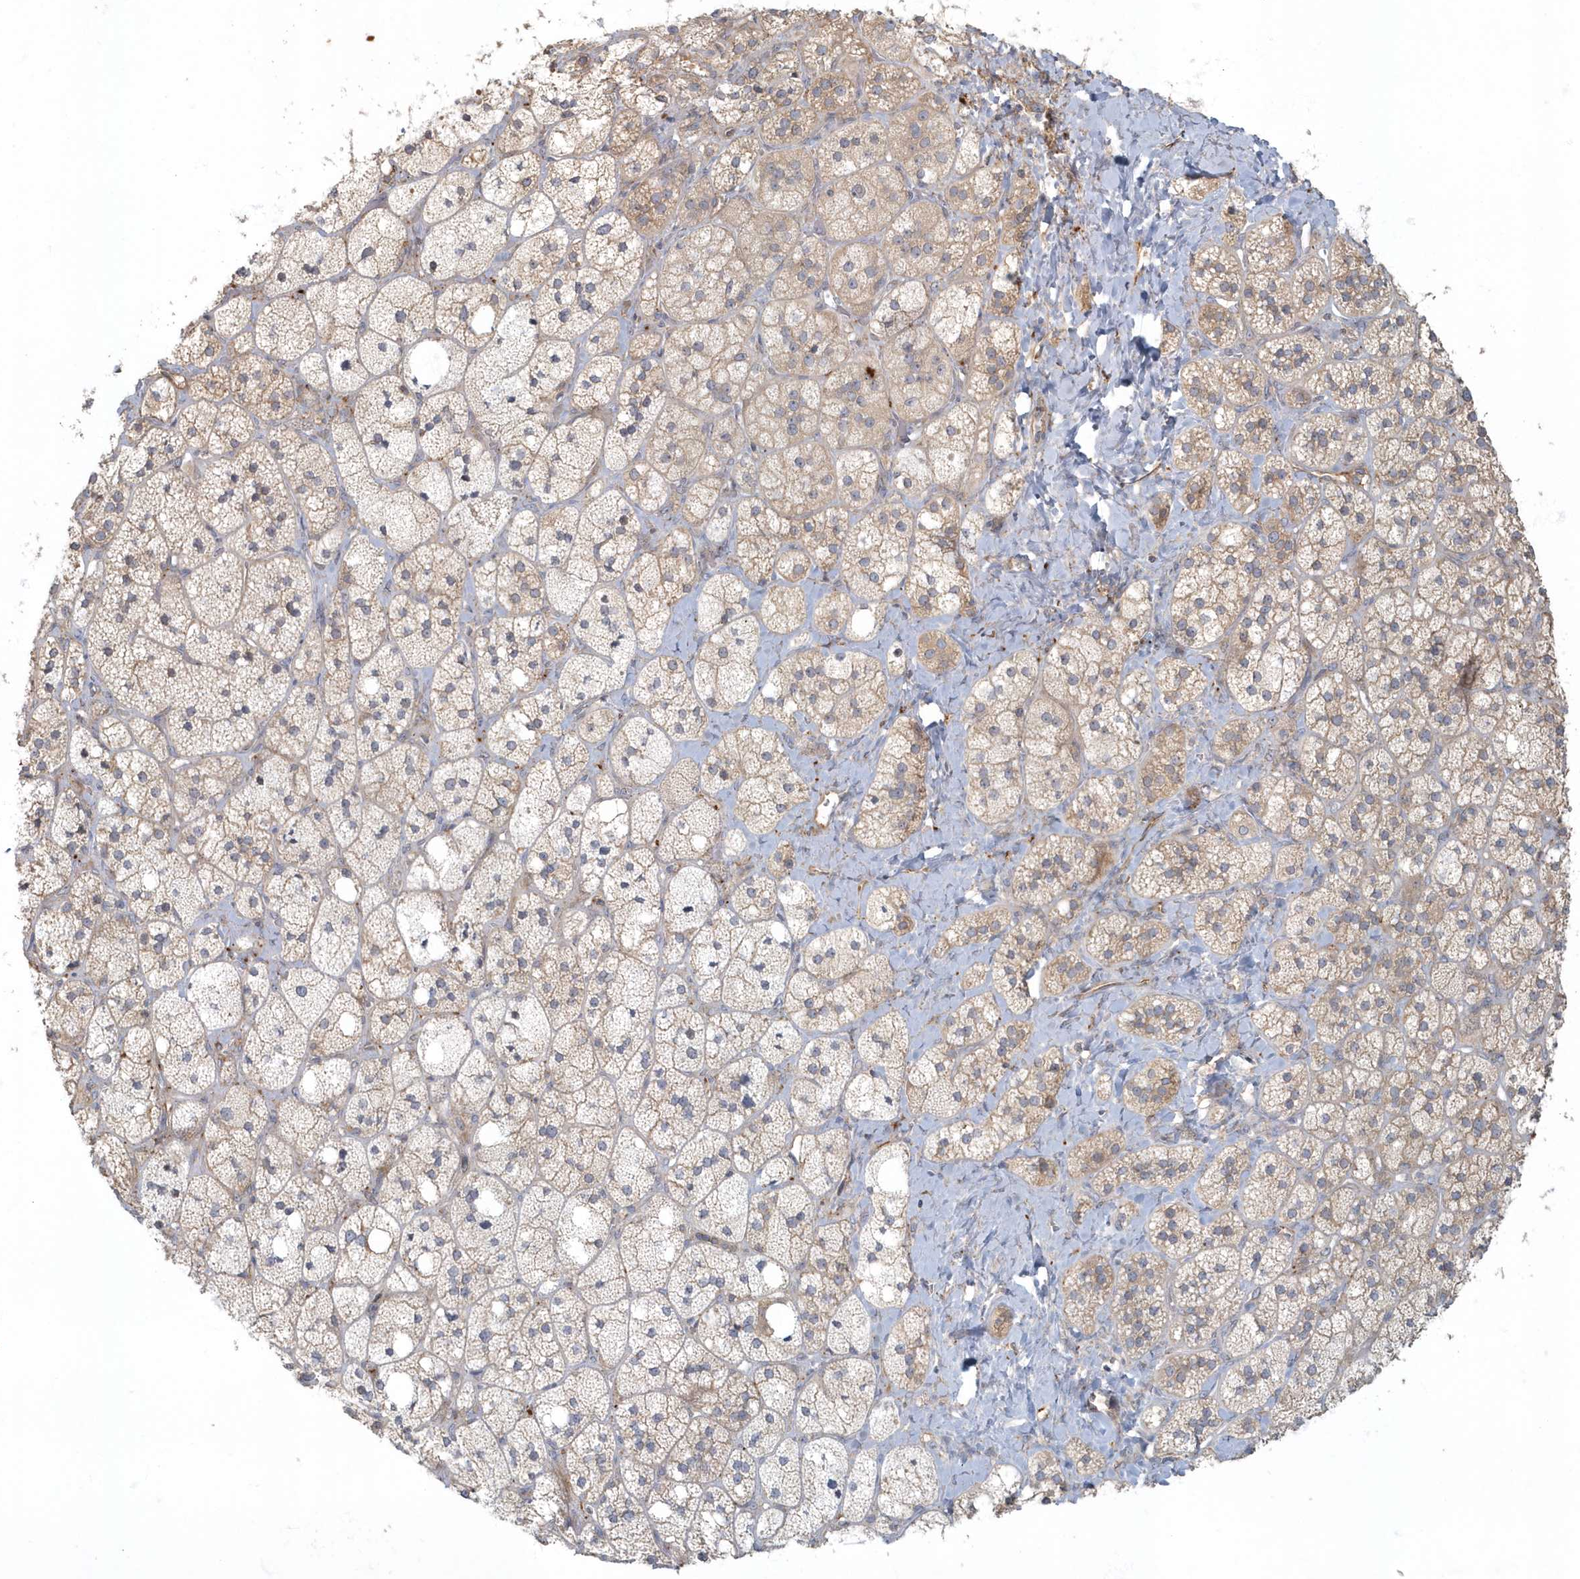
{"staining": {"intensity": "moderate", "quantity": "25%-75%", "location": "cytoplasmic/membranous"}, "tissue": "adrenal gland", "cell_type": "Glandular cells", "image_type": "normal", "snomed": [{"axis": "morphology", "description": "Normal tissue, NOS"}, {"axis": "topography", "description": "Adrenal gland"}], "caption": "Immunohistochemistry of unremarkable adrenal gland demonstrates medium levels of moderate cytoplasmic/membranous staining in approximately 25%-75% of glandular cells.", "gene": "ARHGEF38", "patient": {"sex": "male", "age": 61}}